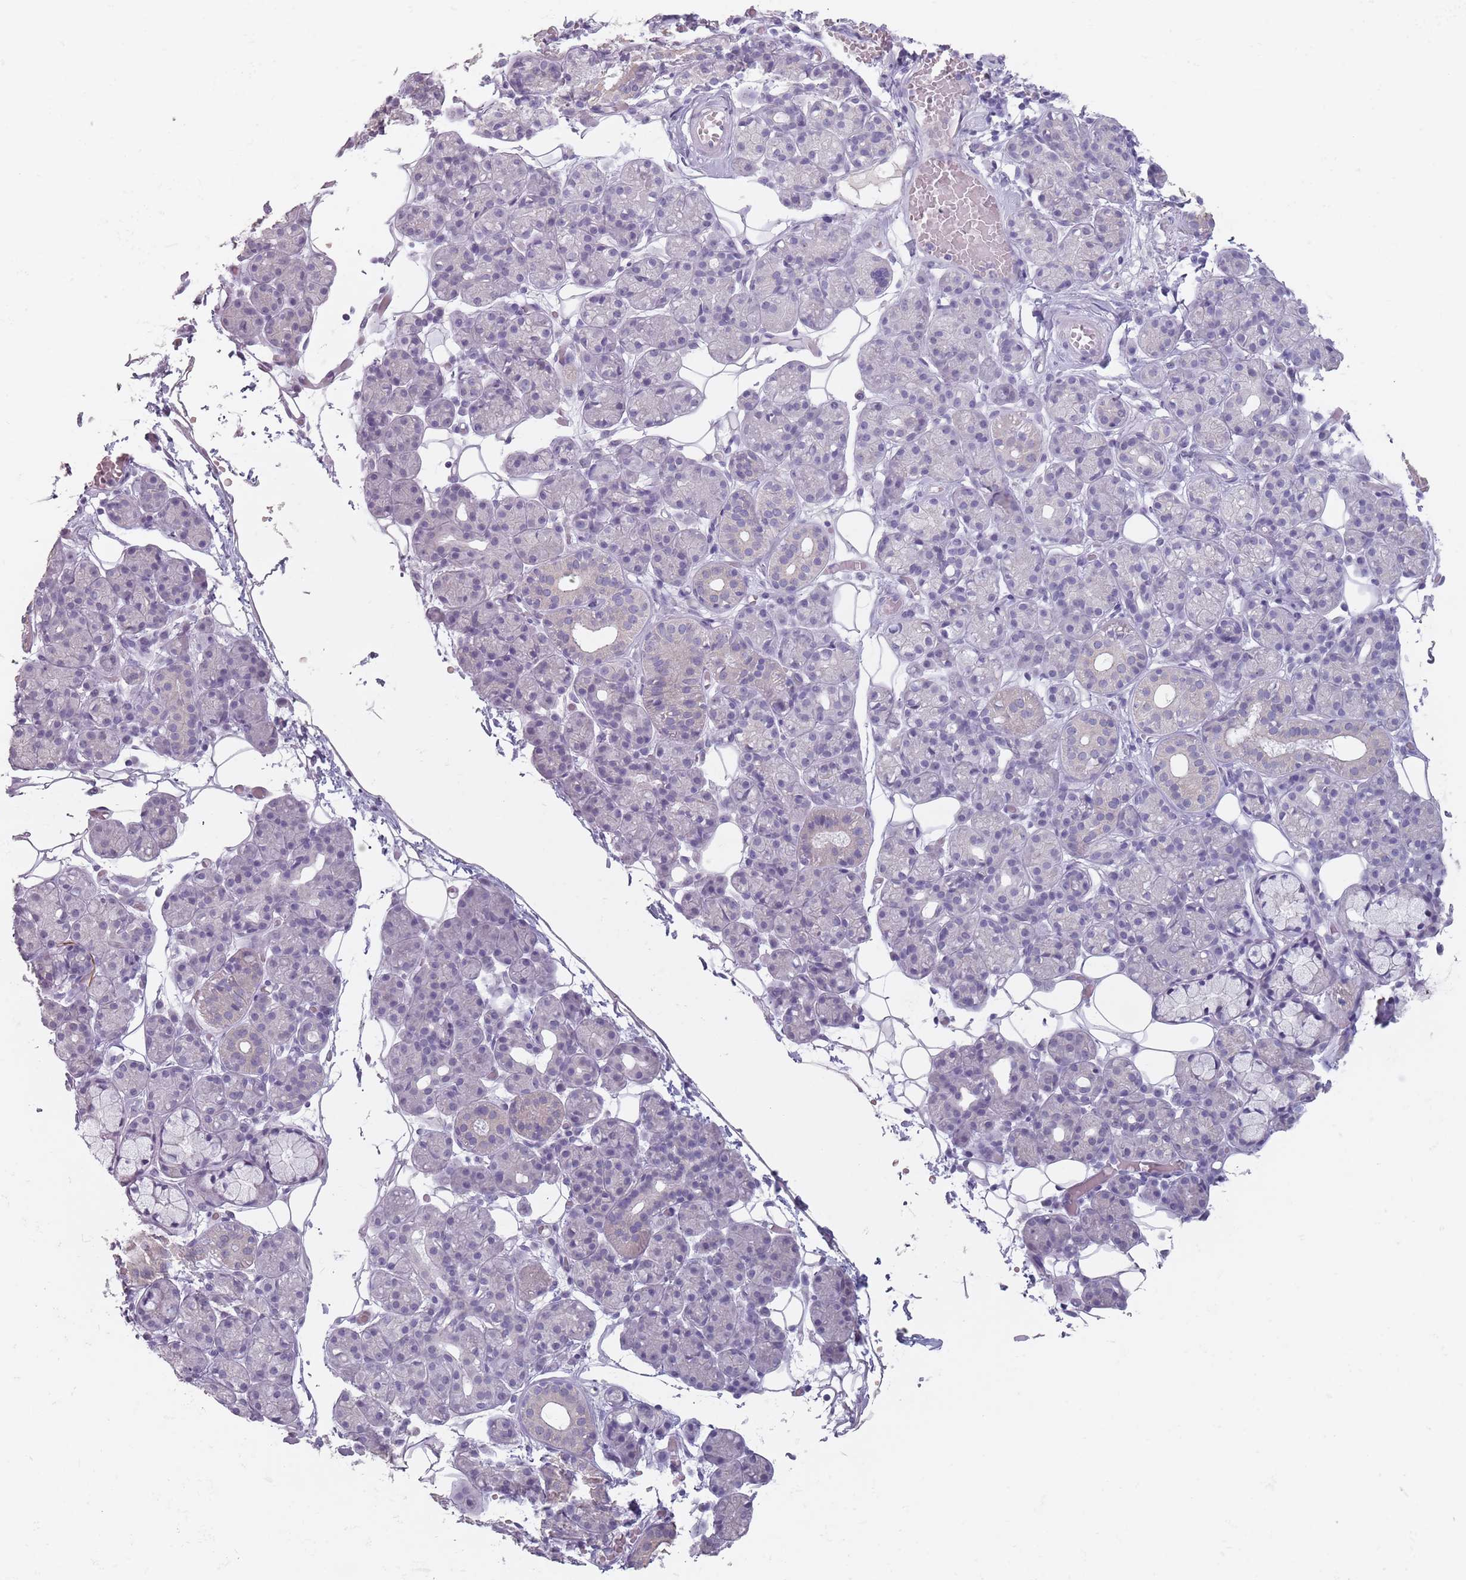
{"staining": {"intensity": "negative", "quantity": "none", "location": "none"}, "tissue": "salivary gland", "cell_type": "Glandular cells", "image_type": "normal", "snomed": [{"axis": "morphology", "description": "Normal tissue, NOS"}, {"axis": "topography", "description": "Salivary gland"}], "caption": "IHC micrograph of benign salivary gland: salivary gland stained with DAB shows no significant protein staining in glandular cells. The staining is performed using DAB brown chromogen with nuclei counter-stained in using hematoxylin.", "gene": "CEP19", "patient": {"sex": "male", "age": 63}}